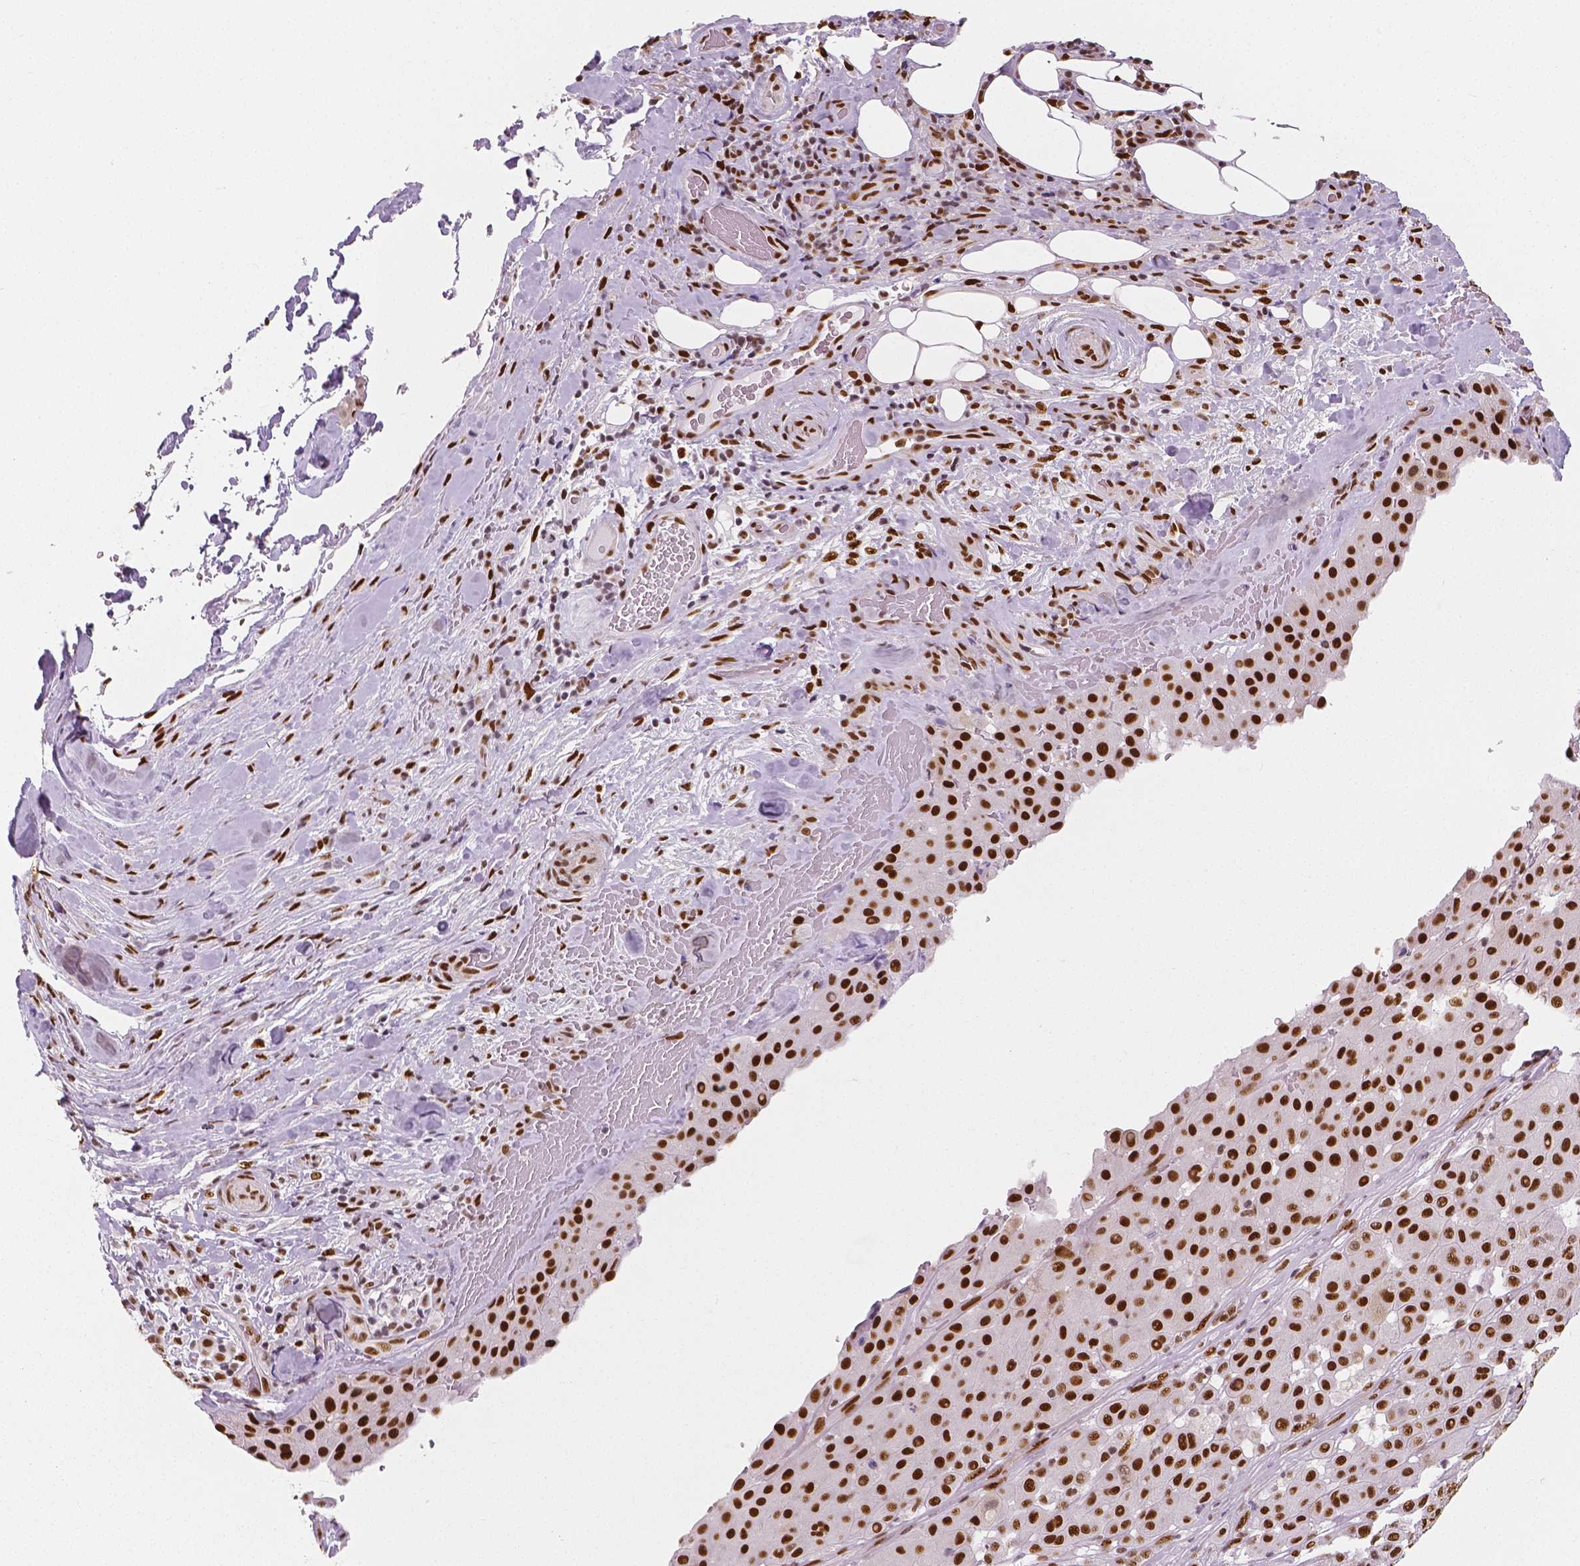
{"staining": {"intensity": "strong", "quantity": ">75%", "location": "nuclear"}, "tissue": "melanoma", "cell_type": "Tumor cells", "image_type": "cancer", "snomed": [{"axis": "morphology", "description": "Malignant melanoma, Metastatic site"}, {"axis": "topography", "description": "Smooth muscle"}], "caption": "Protein expression analysis of melanoma reveals strong nuclear expression in approximately >75% of tumor cells. Immunohistochemistry (ihc) stains the protein in brown and the nuclei are stained blue.", "gene": "NUCKS1", "patient": {"sex": "male", "age": 41}}